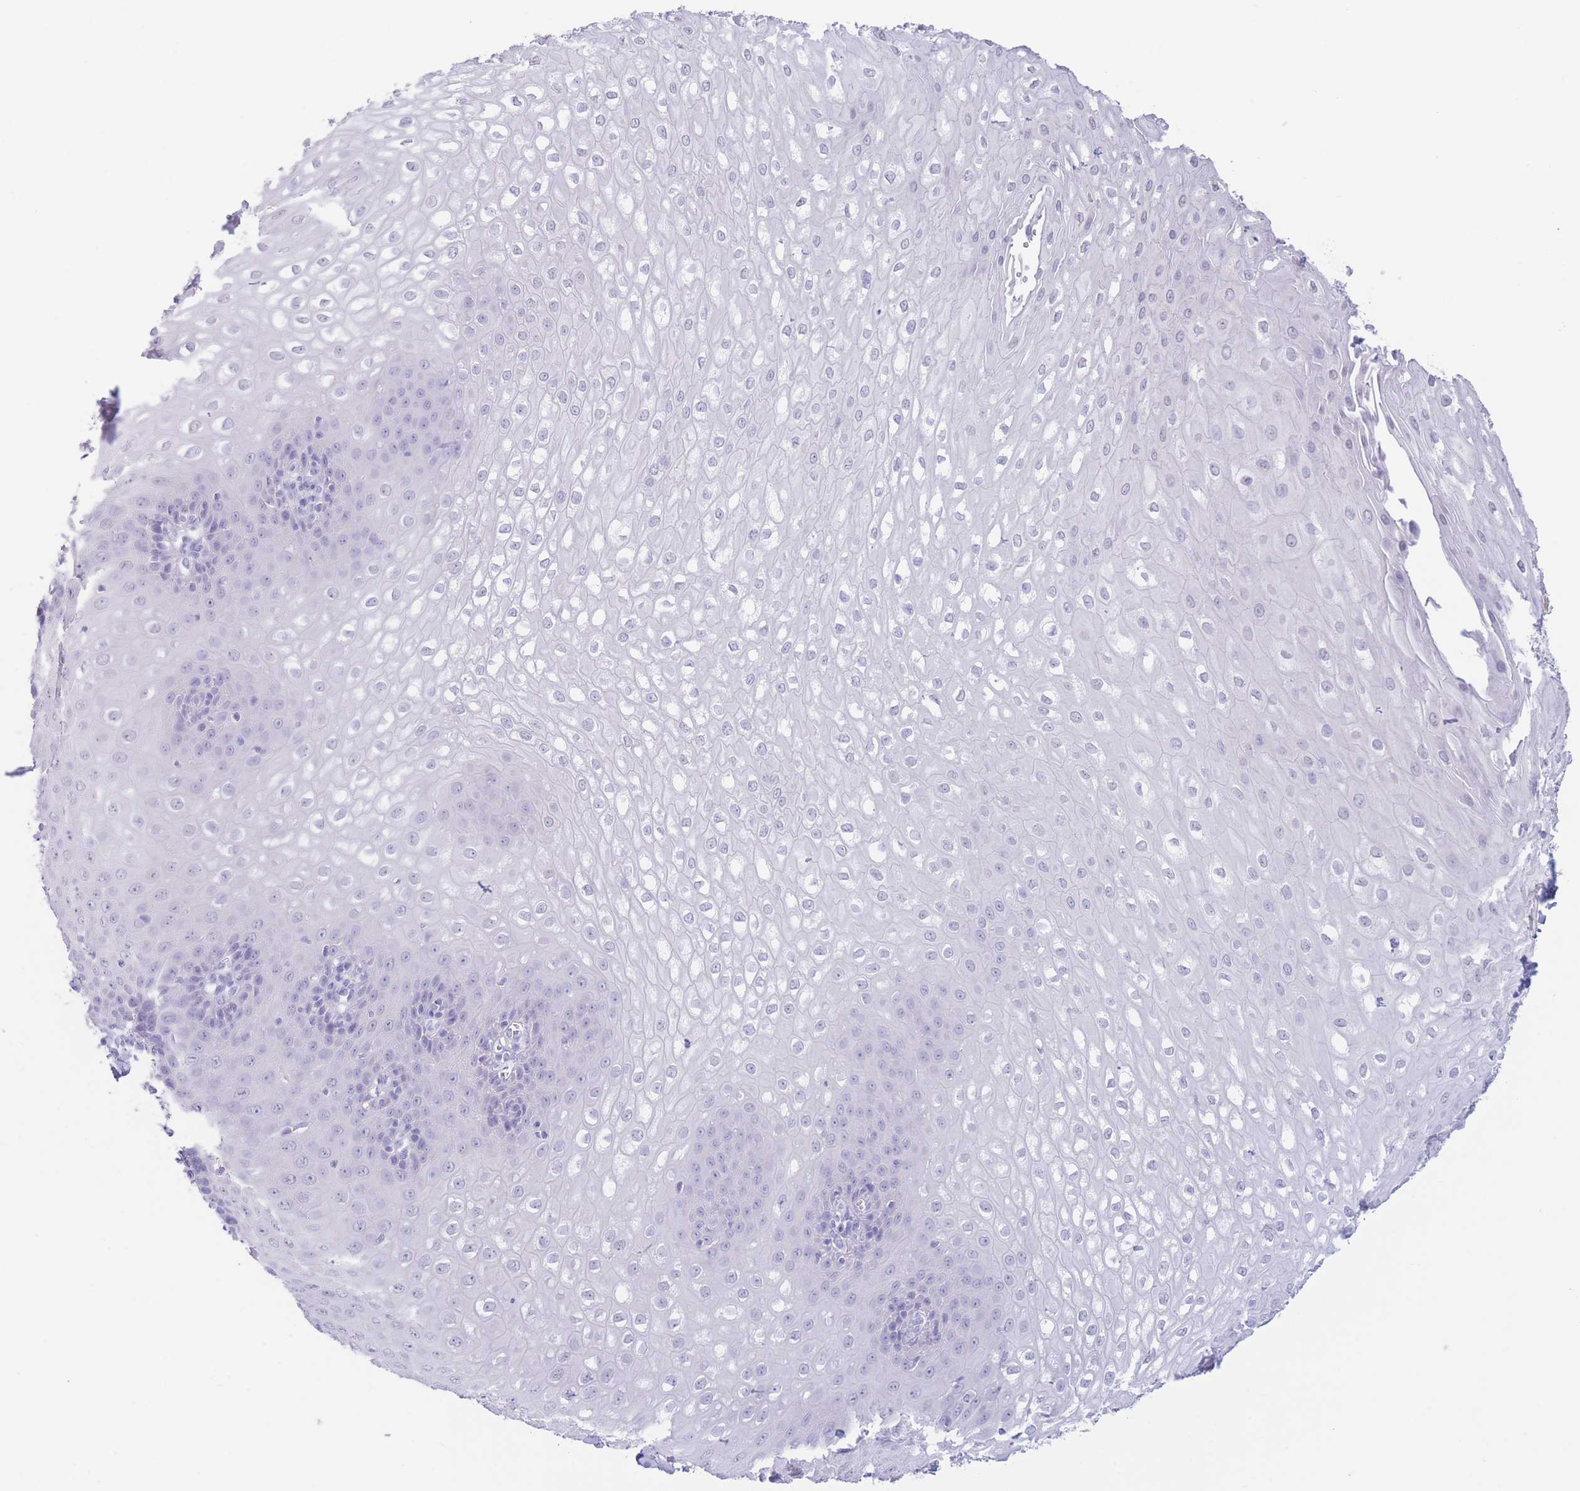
{"staining": {"intensity": "negative", "quantity": "none", "location": "none"}, "tissue": "esophagus", "cell_type": "Squamous epithelial cells", "image_type": "normal", "snomed": [{"axis": "morphology", "description": "Normal tissue, NOS"}, {"axis": "topography", "description": "Esophagus"}], "caption": "This is an IHC image of normal esophagus. There is no staining in squamous epithelial cells.", "gene": "PKLR", "patient": {"sex": "male", "age": 67}}